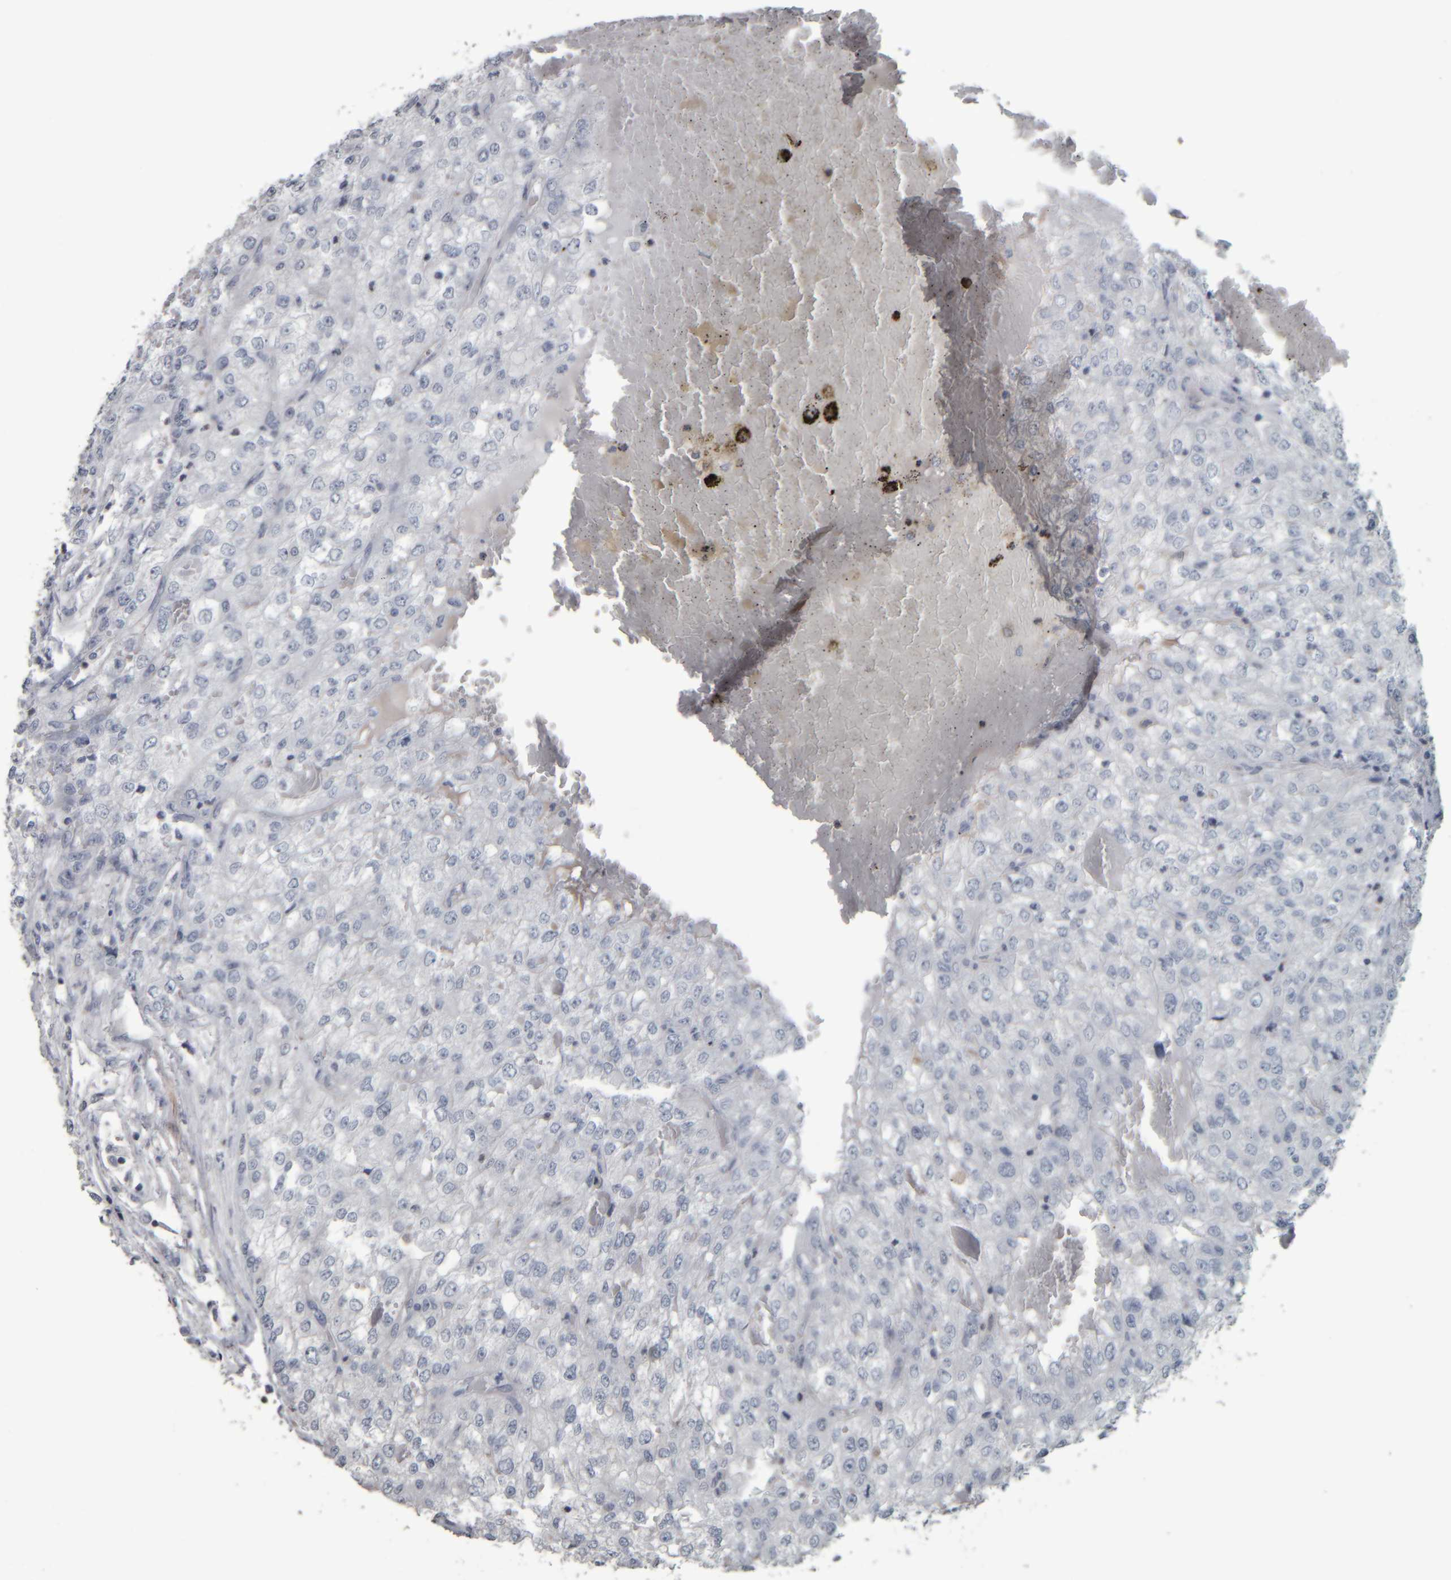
{"staining": {"intensity": "negative", "quantity": "none", "location": "none"}, "tissue": "renal cancer", "cell_type": "Tumor cells", "image_type": "cancer", "snomed": [{"axis": "morphology", "description": "Adenocarcinoma, NOS"}, {"axis": "topography", "description": "Kidney"}], "caption": "Tumor cells are negative for brown protein staining in renal cancer. The staining was performed using DAB (3,3'-diaminobenzidine) to visualize the protein expression in brown, while the nuclei were stained in blue with hematoxylin (Magnification: 20x).", "gene": "CAVIN4", "patient": {"sex": "female", "age": 54}}